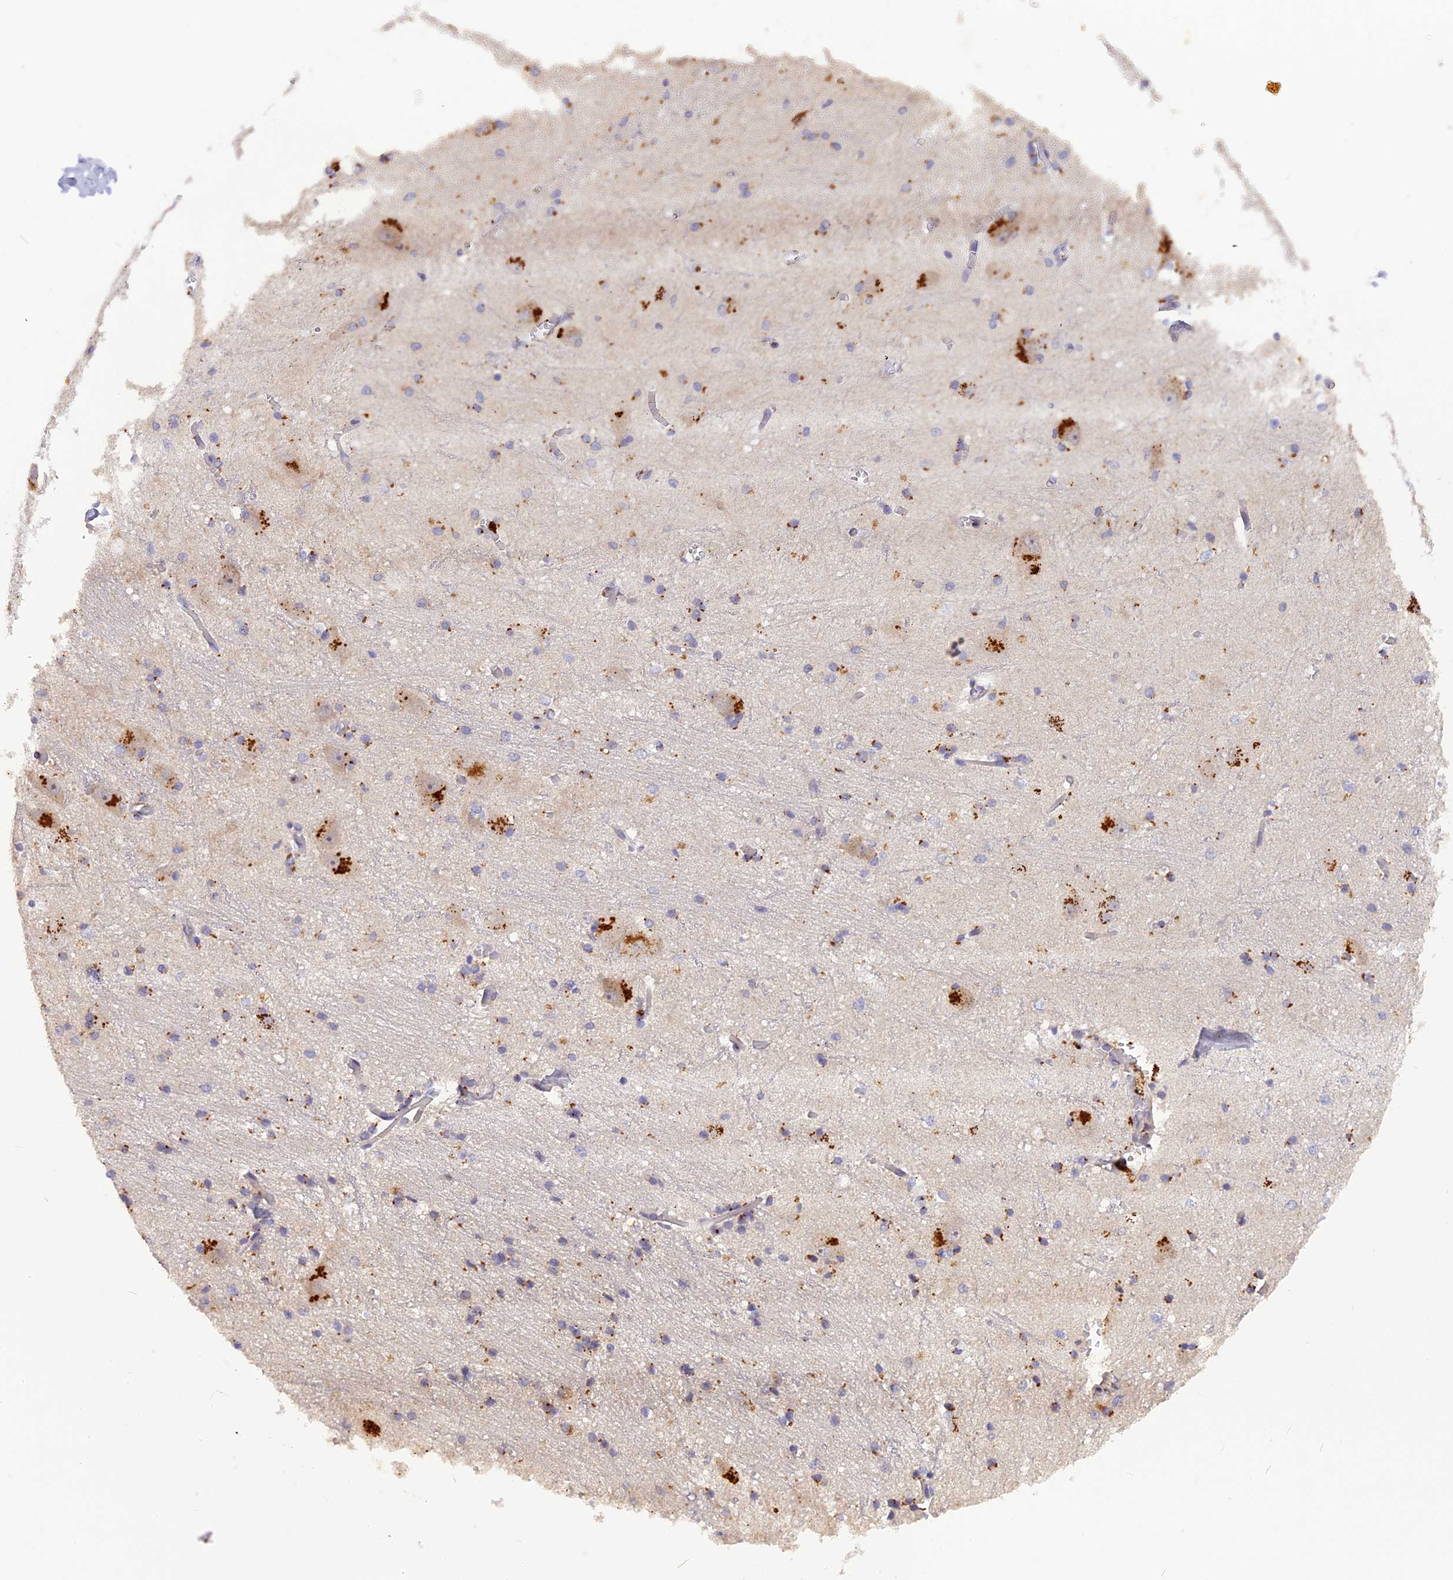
{"staining": {"intensity": "weak", "quantity": "<25%", "location": "cytoplasmic/membranous"}, "tissue": "caudate", "cell_type": "Glial cells", "image_type": "normal", "snomed": [{"axis": "morphology", "description": "Normal tissue, NOS"}, {"axis": "topography", "description": "Lateral ventricle wall"}], "caption": "IHC of normal caudate shows no positivity in glial cells. (DAB (3,3'-diaminobenzidine) immunohistochemistry (IHC) visualized using brightfield microscopy, high magnification).", "gene": "FNIP2", "patient": {"sex": "male", "age": 37}}